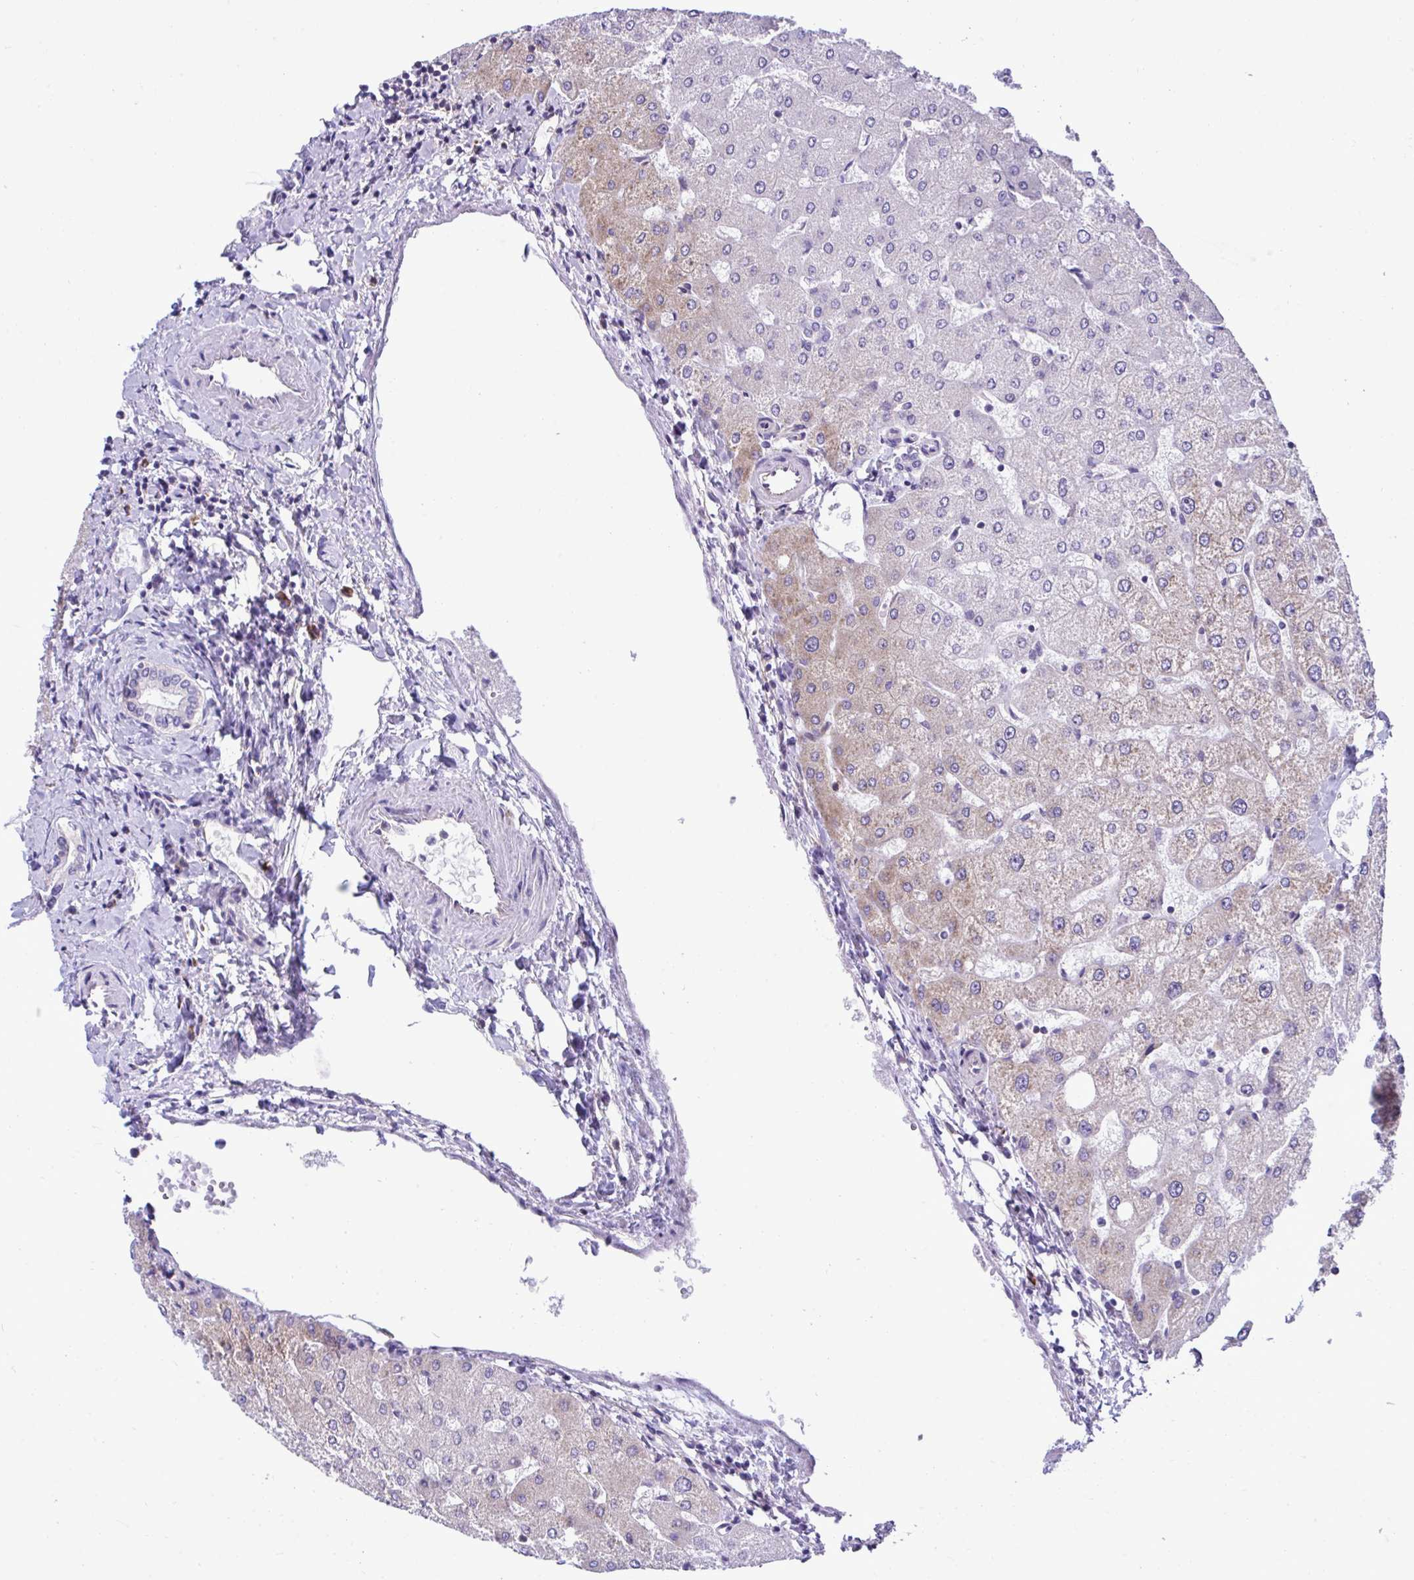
{"staining": {"intensity": "negative", "quantity": "none", "location": "none"}, "tissue": "liver", "cell_type": "Cholangiocytes", "image_type": "normal", "snomed": [{"axis": "morphology", "description": "Normal tissue, NOS"}, {"axis": "topography", "description": "Liver"}], "caption": "Immunohistochemistry (IHC) of unremarkable liver shows no expression in cholangiocytes.", "gene": "RPL7", "patient": {"sex": "female", "age": 54}}